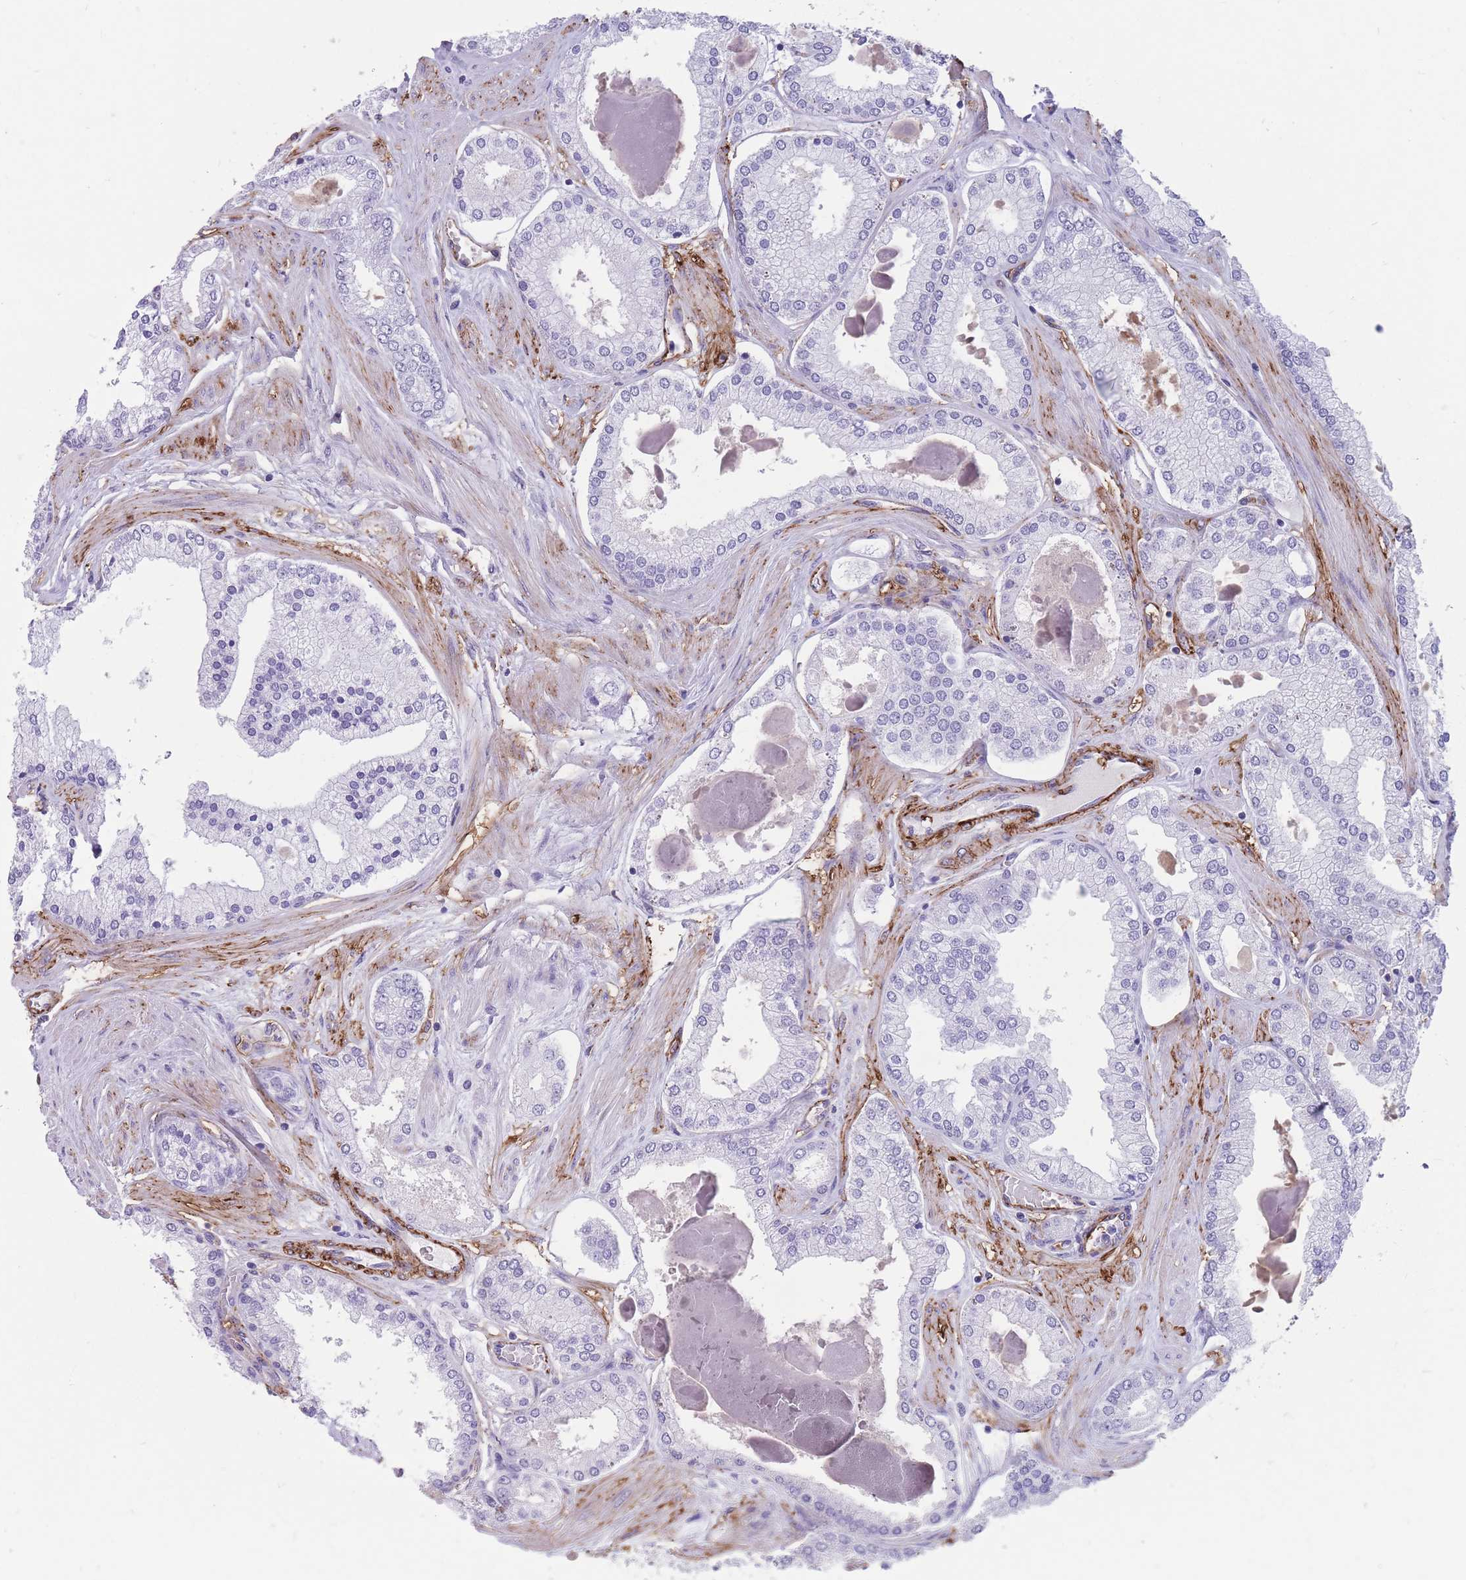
{"staining": {"intensity": "negative", "quantity": "none", "location": "none"}, "tissue": "prostate cancer", "cell_type": "Tumor cells", "image_type": "cancer", "snomed": [{"axis": "morphology", "description": "Adenocarcinoma, Low grade"}, {"axis": "topography", "description": "Prostate"}], "caption": "IHC histopathology image of neoplastic tissue: human prostate cancer (adenocarcinoma (low-grade)) stained with DAB (3,3'-diaminobenzidine) exhibits no significant protein staining in tumor cells.", "gene": "DPYD", "patient": {"sex": "male", "age": 42}}